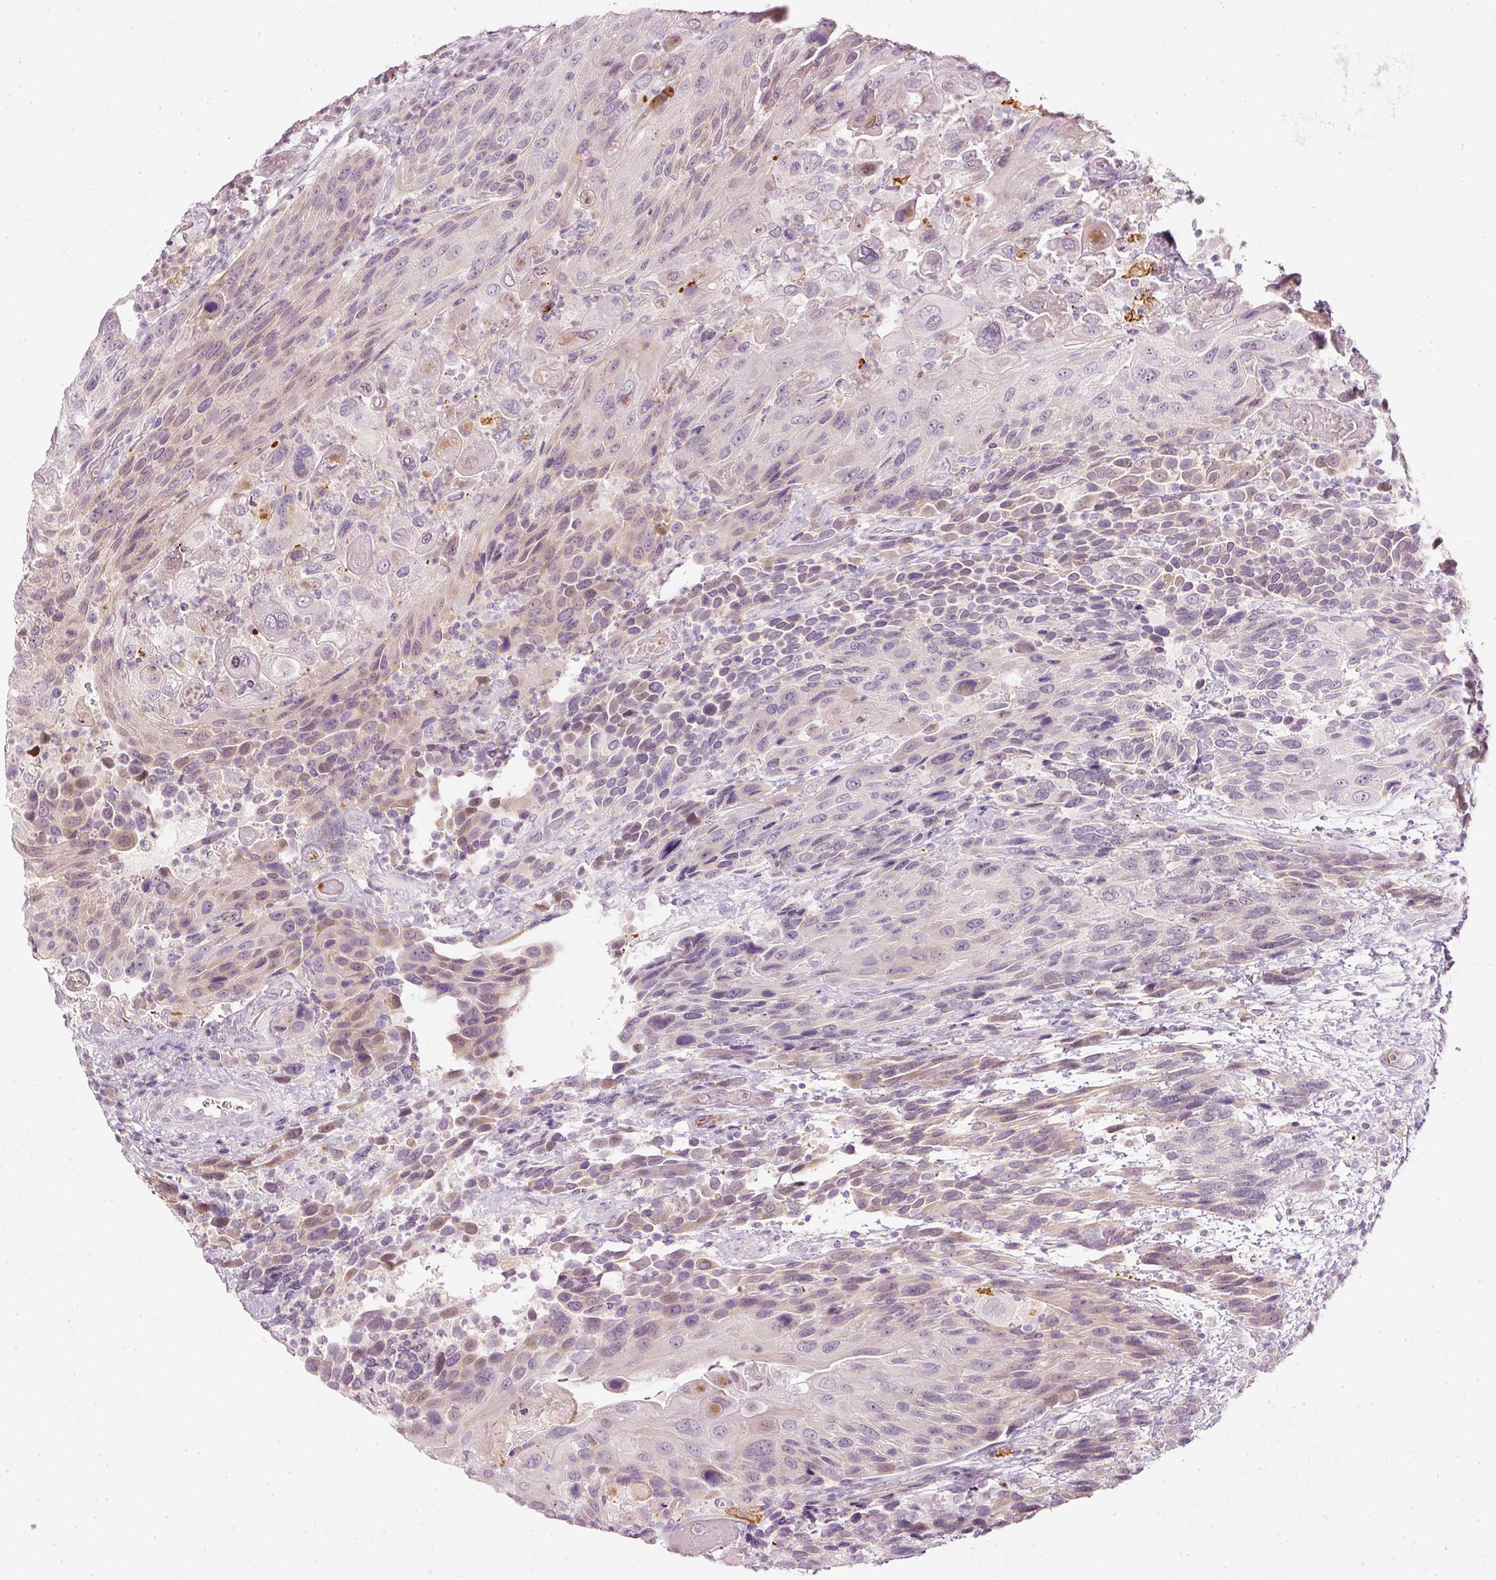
{"staining": {"intensity": "weak", "quantity": "<25%", "location": "cytoplasmic/membranous"}, "tissue": "urothelial cancer", "cell_type": "Tumor cells", "image_type": "cancer", "snomed": [{"axis": "morphology", "description": "Urothelial carcinoma, High grade"}, {"axis": "topography", "description": "Urinary bladder"}], "caption": "A histopathology image of urothelial cancer stained for a protein exhibits no brown staining in tumor cells. (Immunohistochemistry (ihc), brightfield microscopy, high magnification).", "gene": "LECT2", "patient": {"sex": "female", "age": 70}}